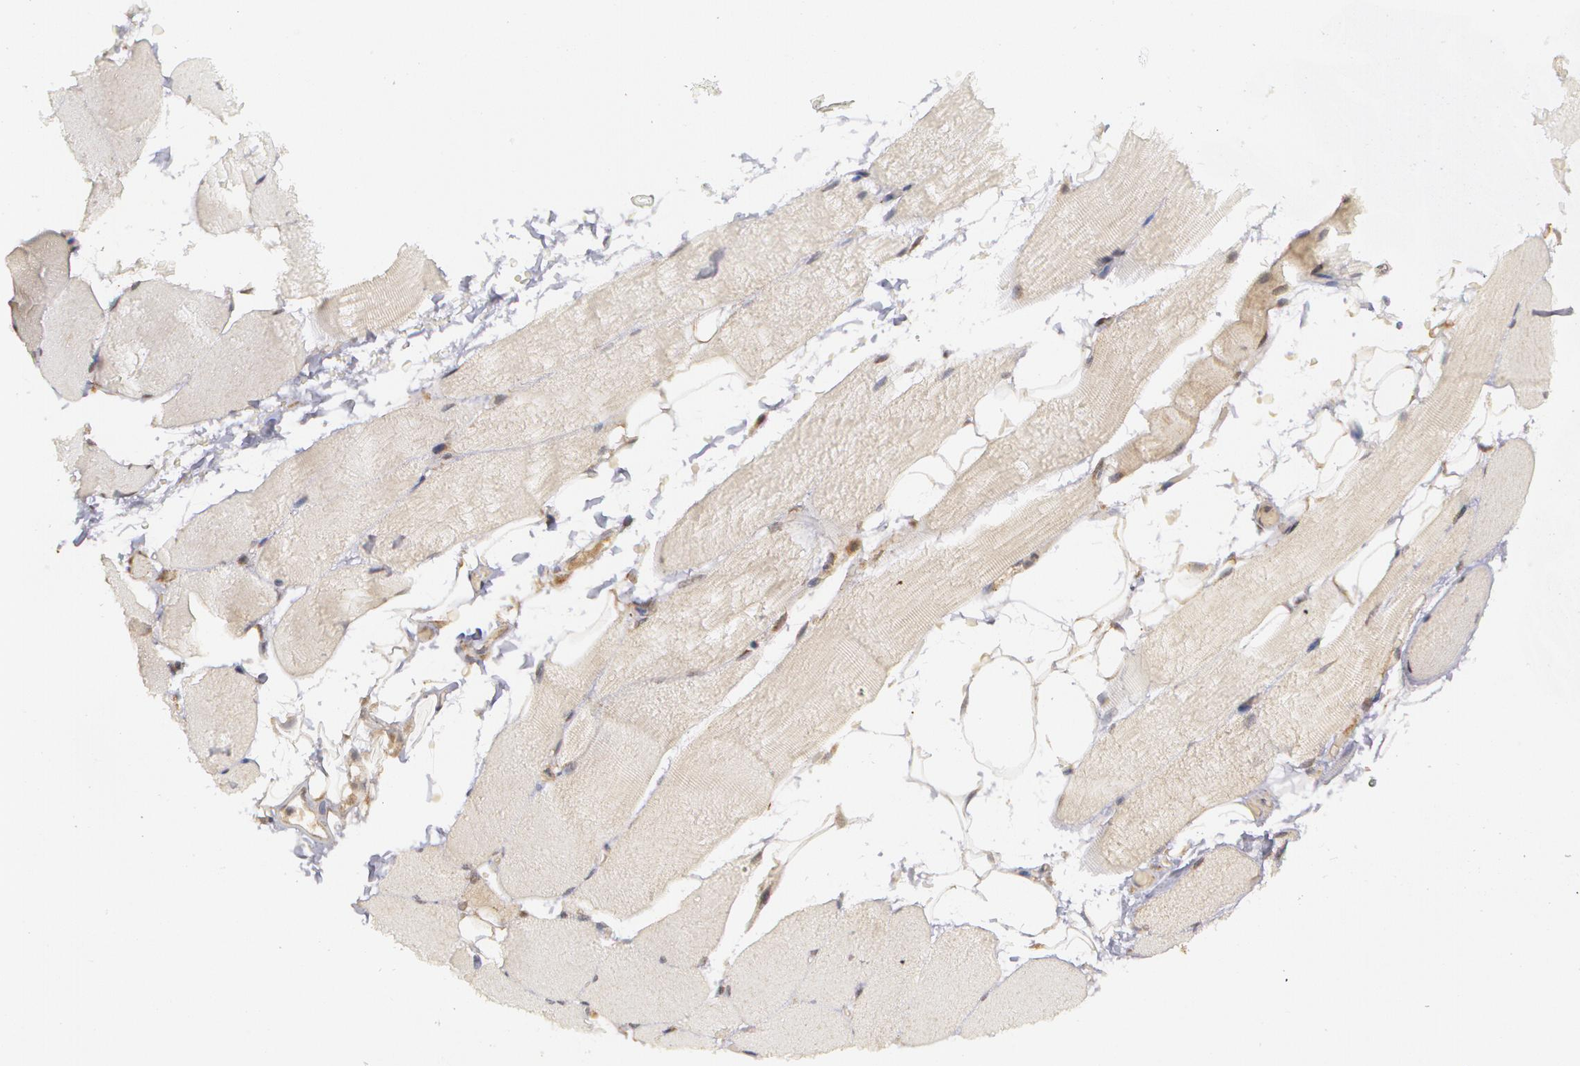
{"staining": {"intensity": "negative", "quantity": "none", "location": "none"}, "tissue": "skeletal muscle", "cell_type": "Myocytes", "image_type": "normal", "snomed": [{"axis": "morphology", "description": "Normal tissue, NOS"}, {"axis": "topography", "description": "Skeletal muscle"}, {"axis": "topography", "description": "Parathyroid gland"}], "caption": "IHC histopathology image of benign human skeletal muscle stained for a protein (brown), which demonstrates no staining in myocytes.", "gene": "GLIS1", "patient": {"sex": "female", "age": 37}}